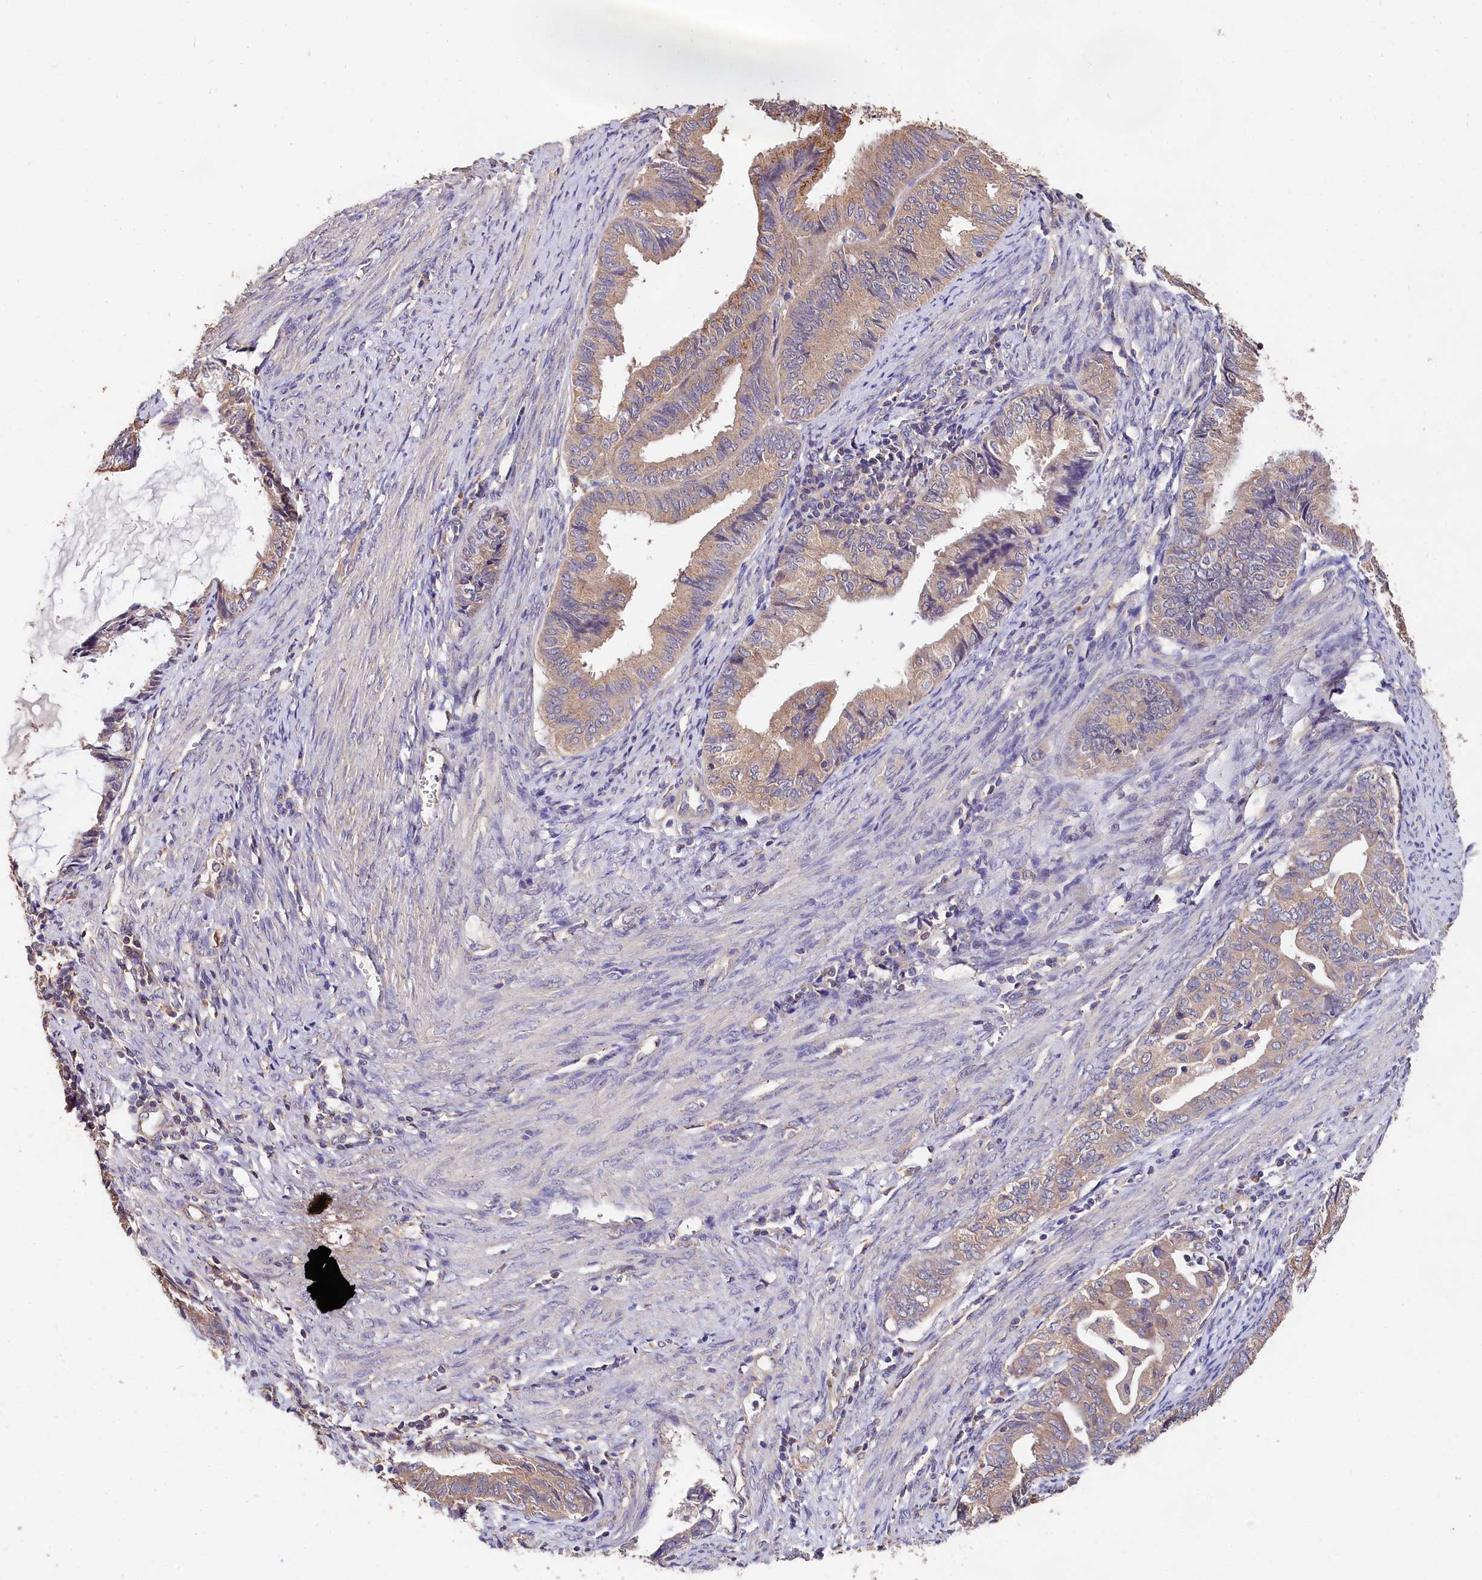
{"staining": {"intensity": "weak", "quantity": ">75%", "location": "cytoplasmic/membranous"}, "tissue": "endometrial cancer", "cell_type": "Tumor cells", "image_type": "cancer", "snomed": [{"axis": "morphology", "description": "Adenocarcinoma, NOS"}, {"axis": "topography", "description": "Endometrium"}], "caption": "This histopathology image exhibits immunohistochemistry staining of adenocarcinoma (endometrial), with low weak cytoplasmic/membranous expression in about >75% of tumor cells.", "gene": "OAS3", "patient": {"sex": "female", "age": 86}}